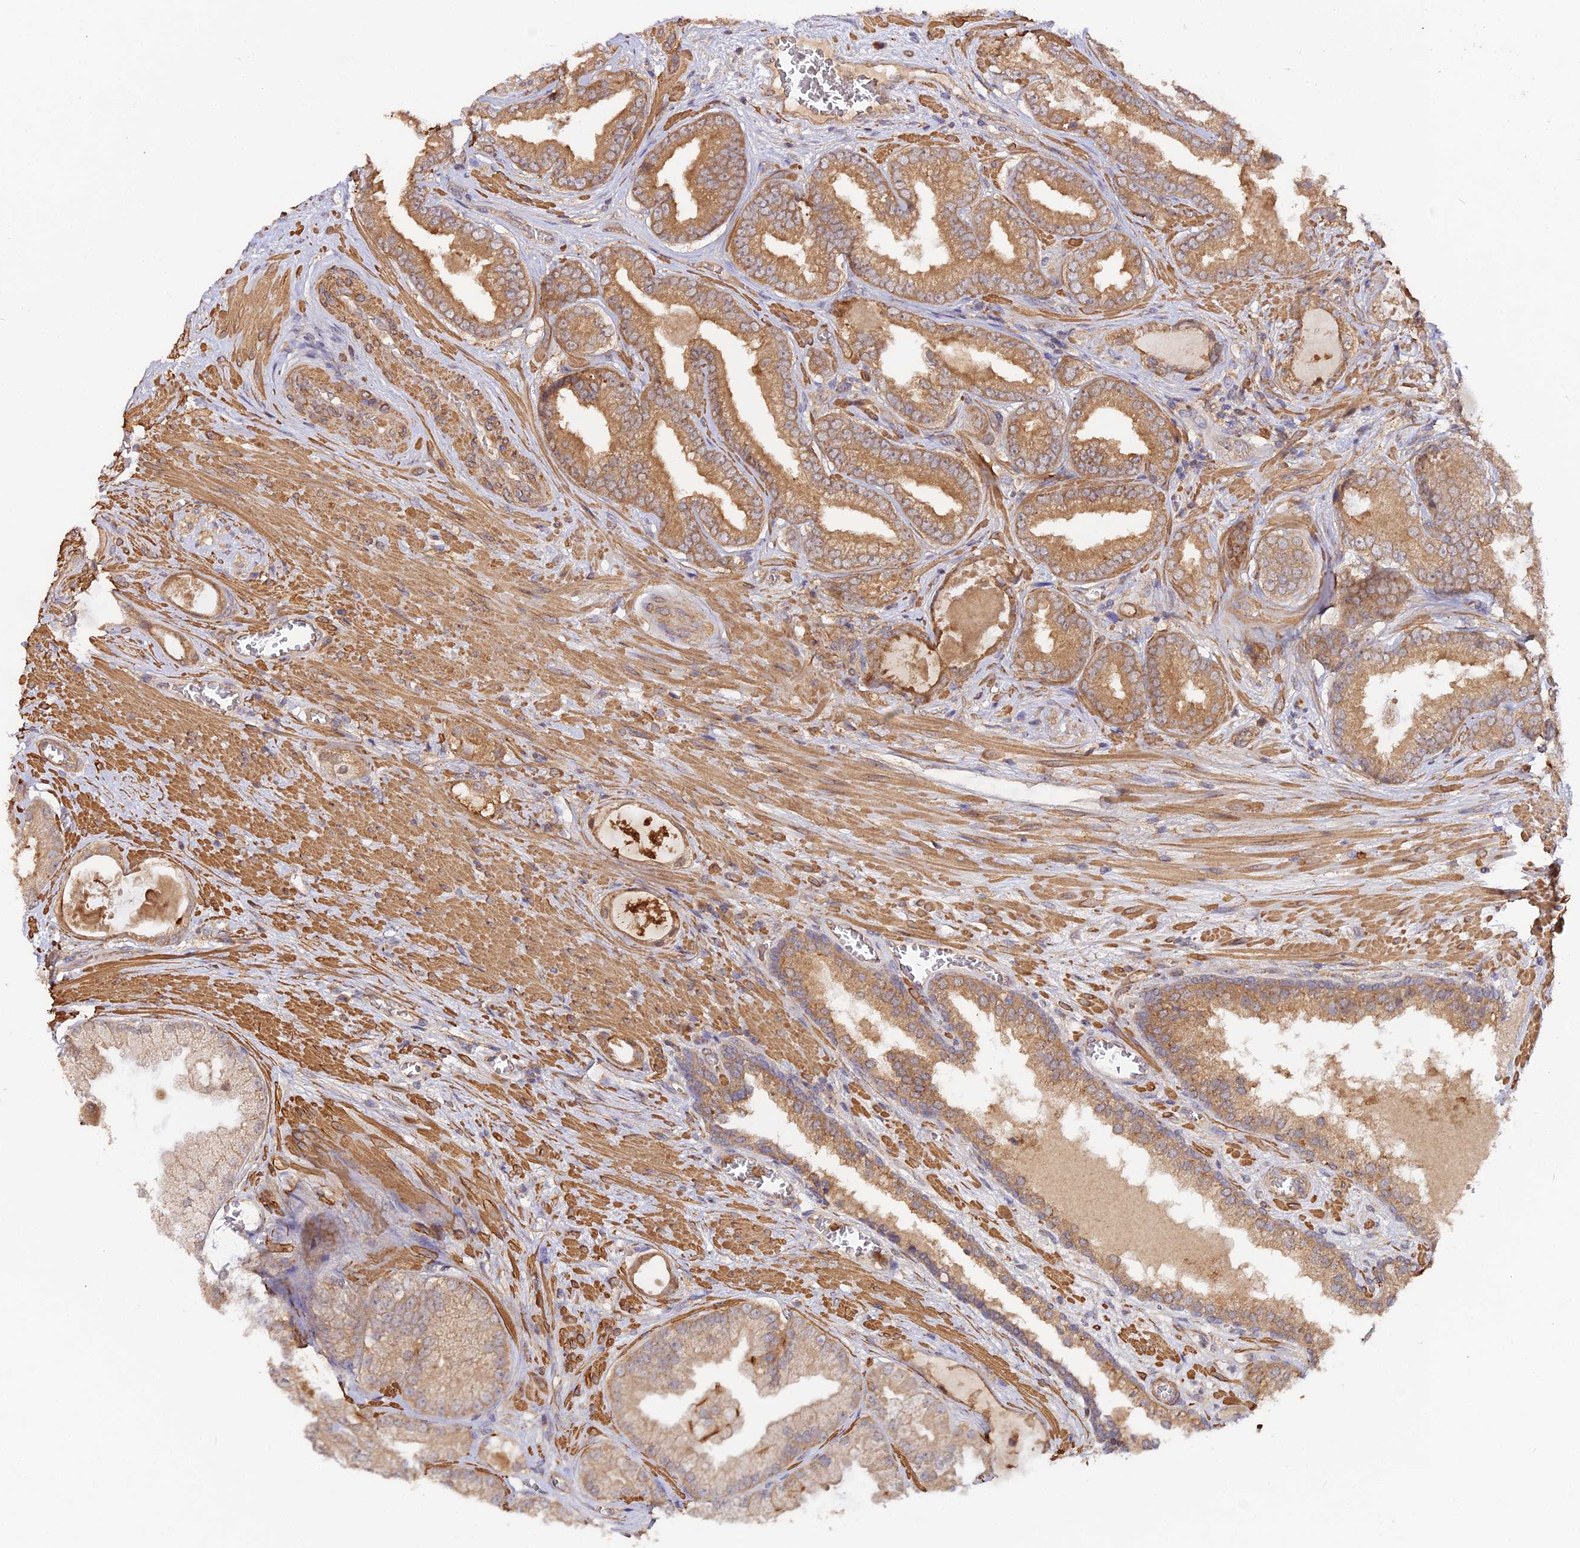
{"staining": {"intensity": "moderate", "quantity": ">75%", "location": "cytoplasmic/membranous"}, "tissue": "prostate cancer", "cell_type": "Tumor cells", "image_type": "cancer", "snomed": [{"axis": "morphology", "description": "Adenocarcinoma, Low grade"}, {"axis": "topography", "description": "Prostate"}], "caption": "Protein staining reveals moderate cytoplasmic/membranous expression in approximately >75% of tumor cells in prostate cancer.", "gene": "TRIM26", "patient": {"sex": "male", "age": 57}}